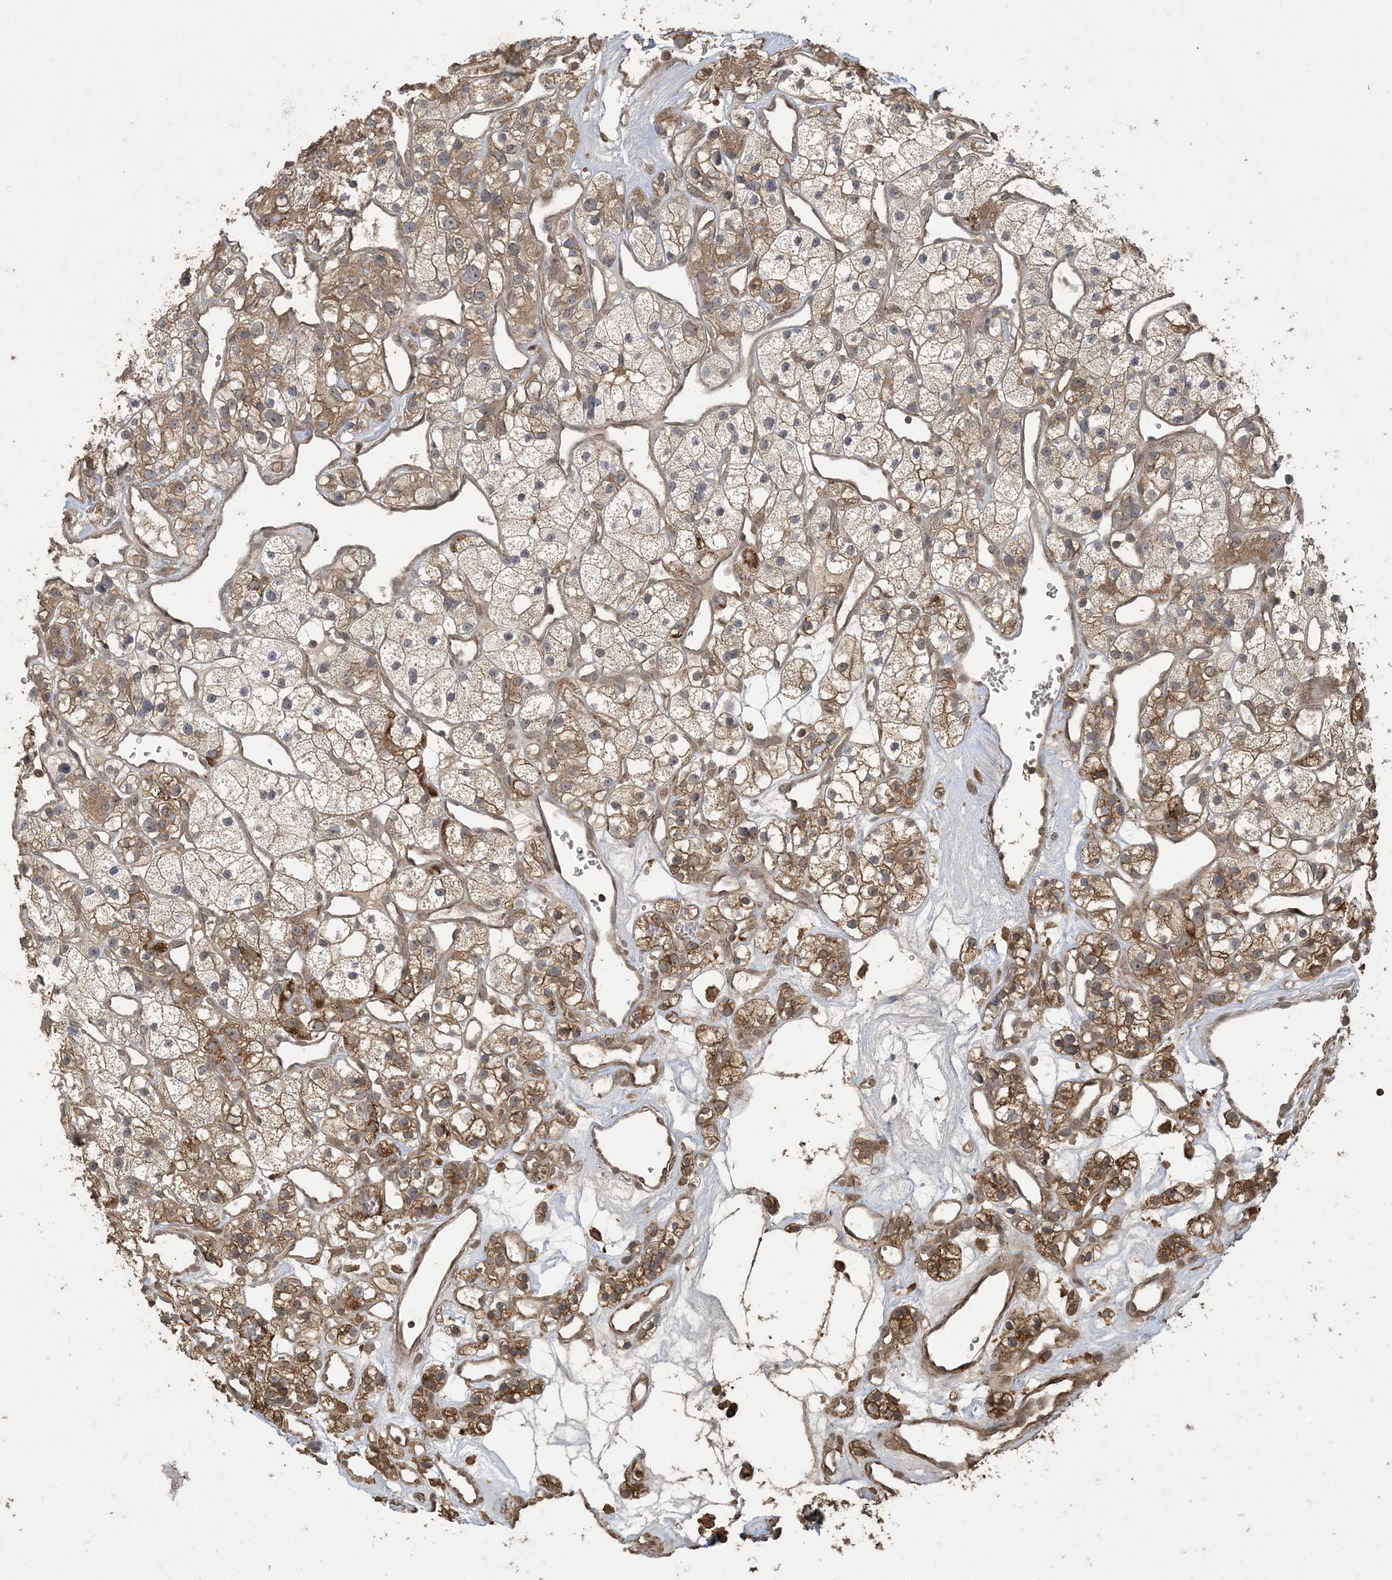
{"staining": {"intensity": "moderate", "quantity": "25%-75%", "location": "cytoplasmic/membranous"}, "tissue": "renal cancer", "cell_type": "Tumor cells", "image_type": "cancer", "snomed": [{"axis": "morphology", "description": "Adenocarcinoma, NOS"}, {"axis": "topography", "description": "Kidney"}], "caption": "The micrograph displays a brown stain indicating the presence of a protein in the cytoplasmic/membranous of tumor cells in renal cancer.", "gene": "EFCAB8", "patient": {"sex": "female", "age": 57}}